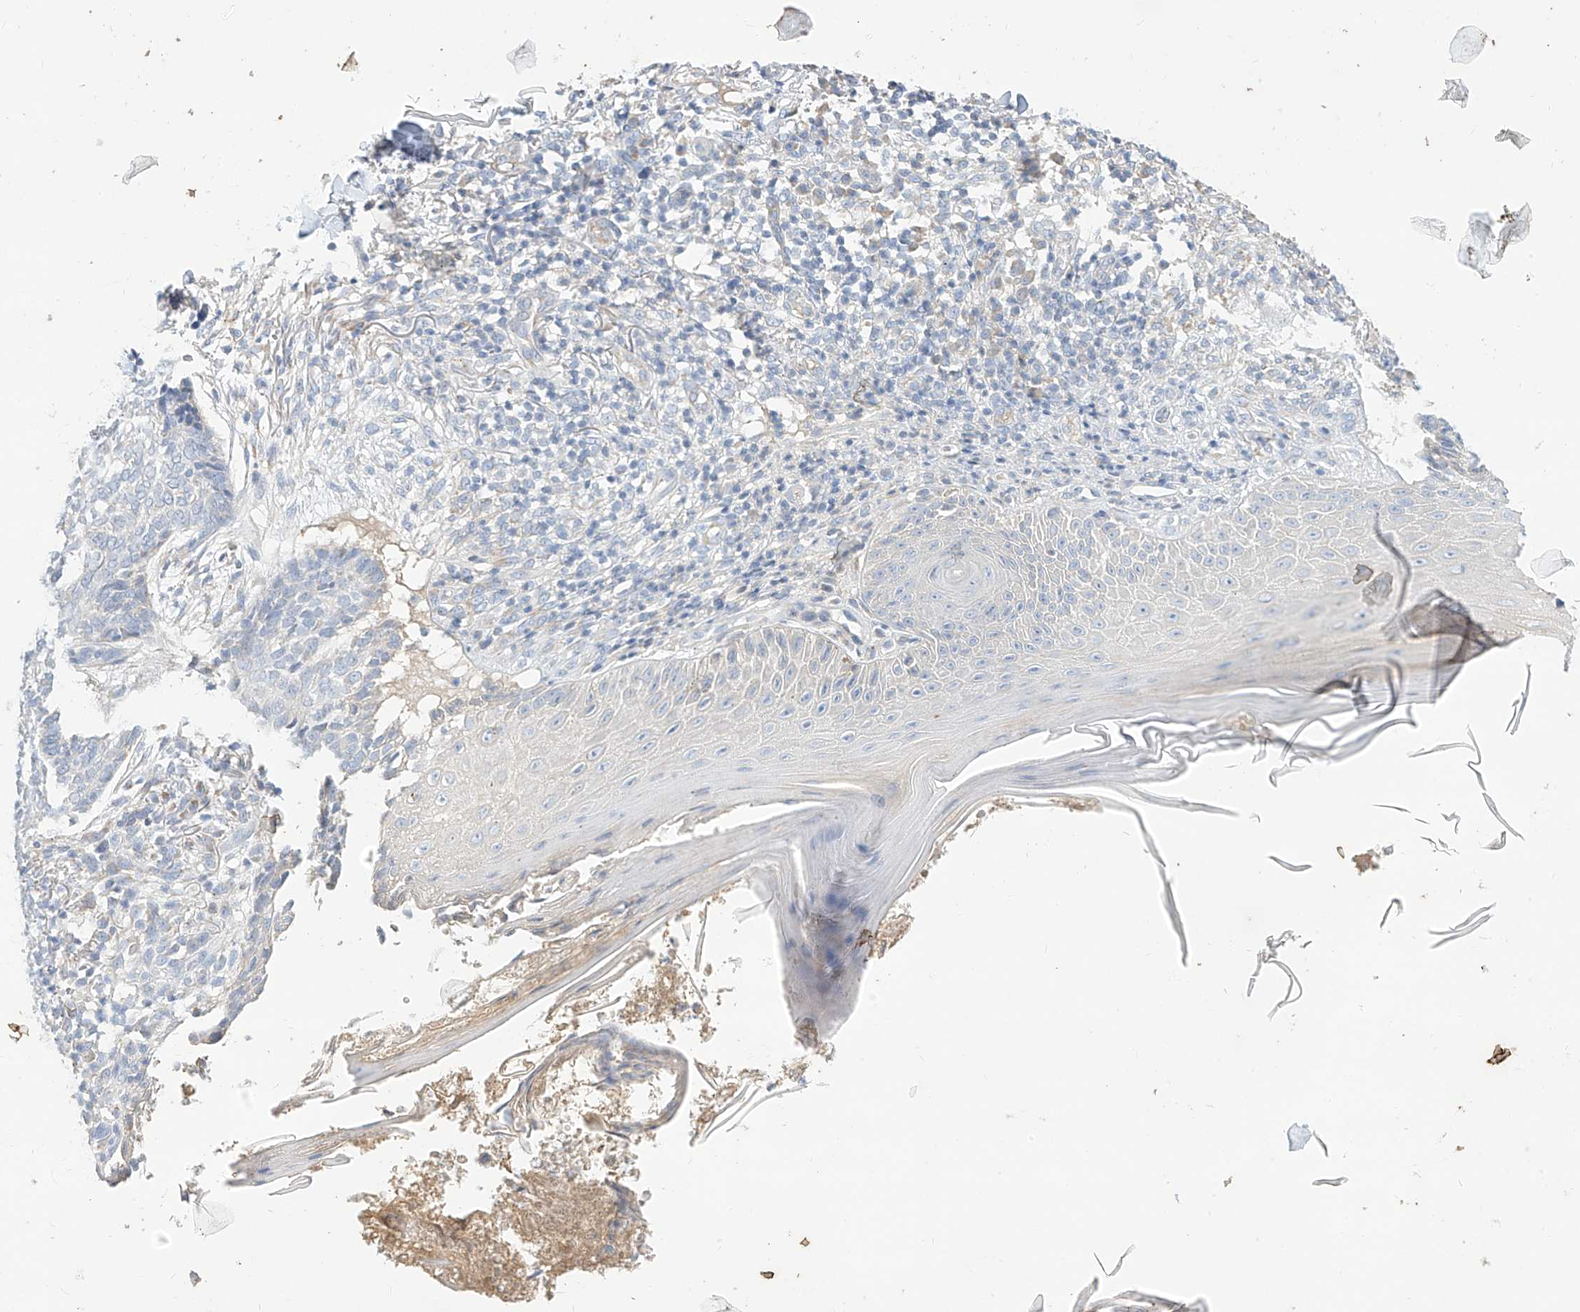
{"staining": {"intensity": "negative", "quantity": "none", "location": "none"}, "tissue": "skin cancer", "cell_type": "Tumor cells", "image_type": "cancer", "snomed": [{"axis": "morphology", "description": "Normal tissue, NOS"}, {"axis": "morphology", "description": "Basal cell carcinoma"}, {"axis": "topography", "description": "Skin"}], "caption": "Immunohistochemistry (IHC) image of neoplastic tissue: human skin cancer stained with DAB (3,3'-diaminobenzidine) demonstrates no significant protein staining in tumor cells.", "gene": "RASA2", "patient": {"sex": "male", "age": 50}}